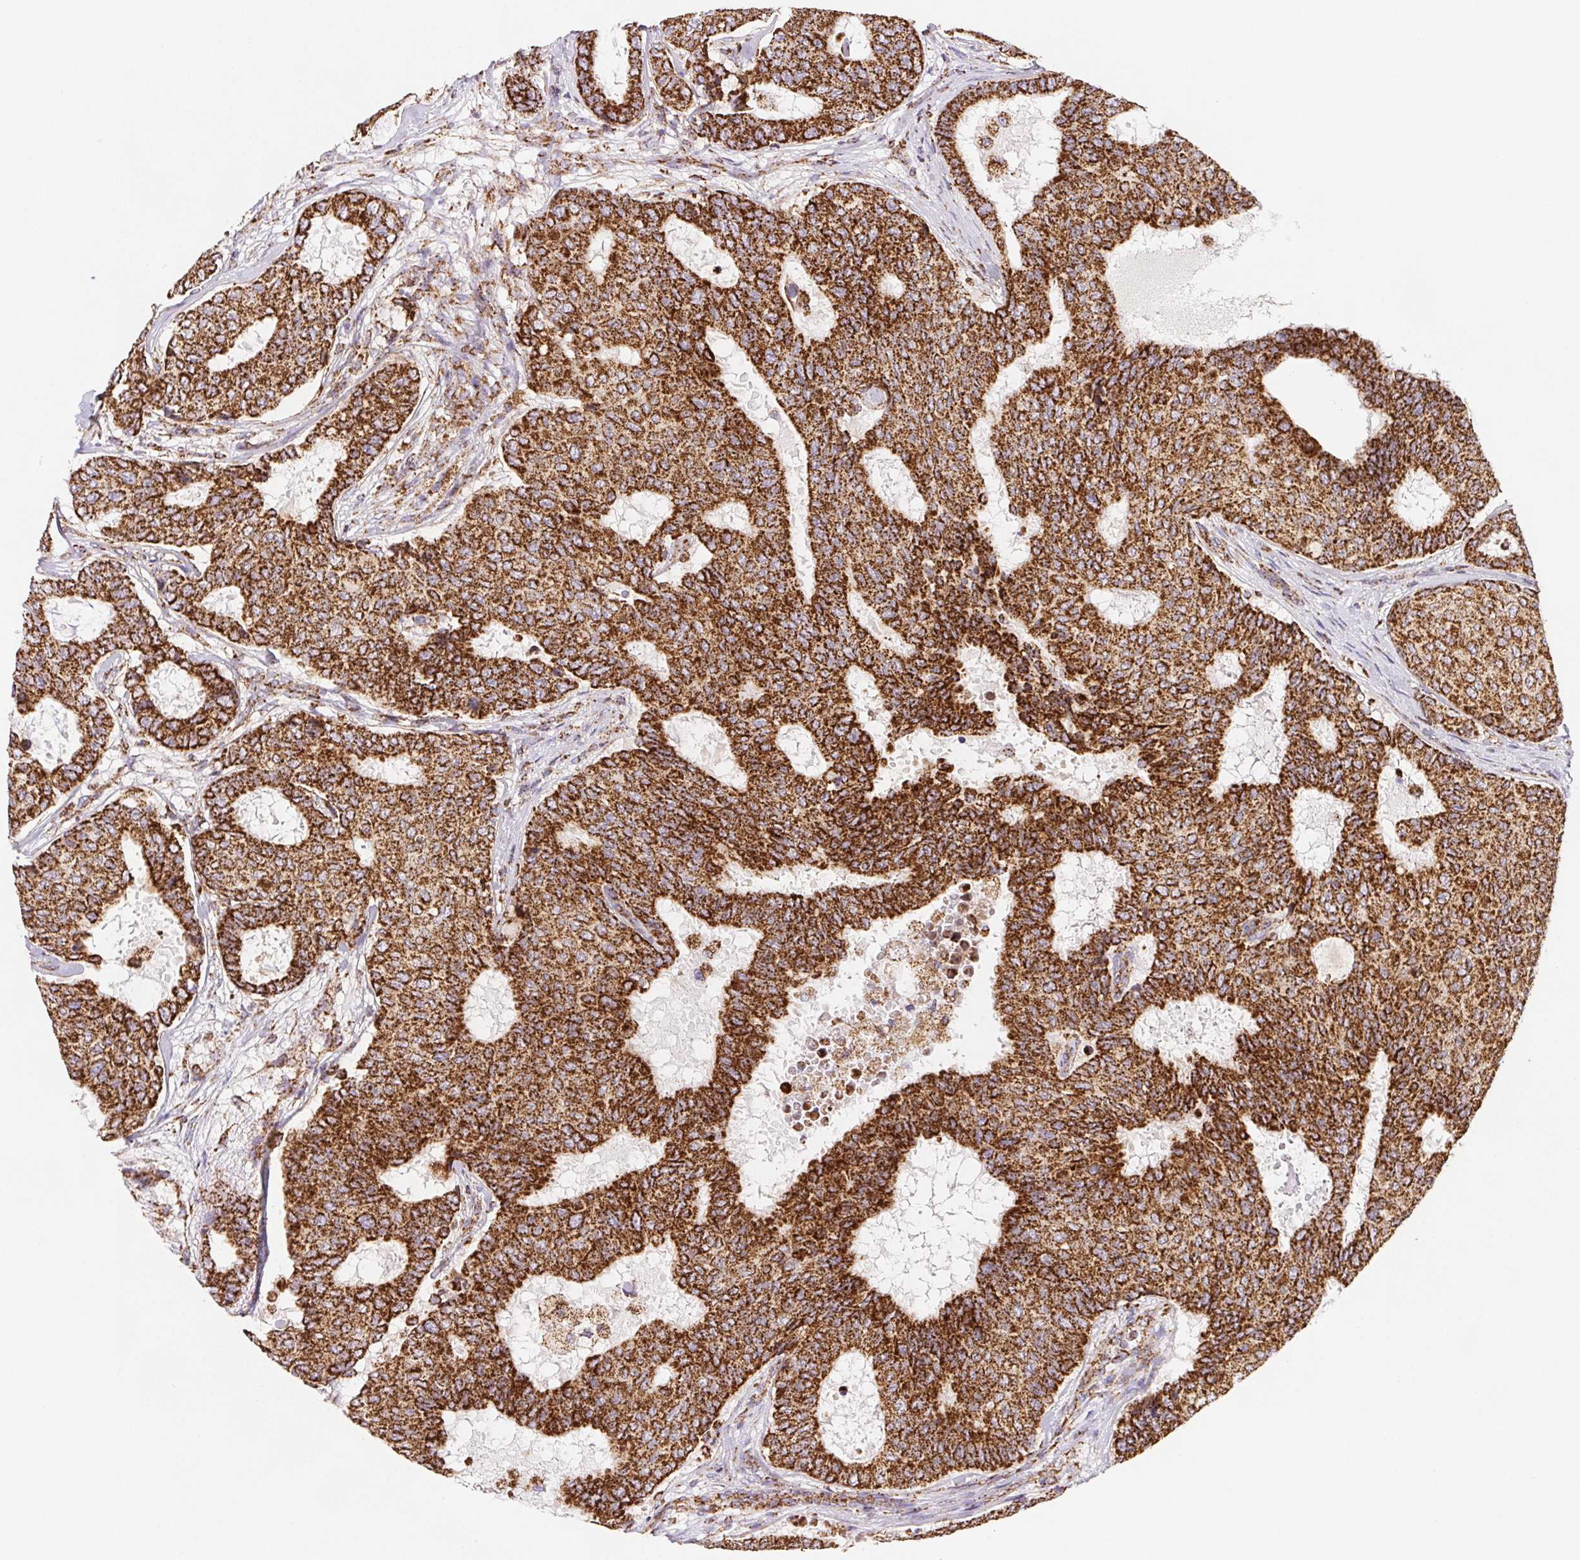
{"staining": {"intensity": "strong", "quantity": ">75%", "location": "cytoplasmic/membranous"}, "tissue": "breast cancer", "cell_type": "Tumor cells", "image_type": "cancer", "snomed": [{"axis": "morphology", "description": "Duct carcinoma"}, {"axis": "topography", "description": "Breast"}], "caption": "Breast cancer was stained to show a protein in brown. There is high levels of strong cytoplasmic/membranous expression in approximately >75% of tumor cells. The staining is performed using DAB brown chromogen to label protein expression. The nuclei are counter-stained blue using hematoxylin.", "gene": "NIPSNAP2", "patient": {"sex": "female", "age": 75}}